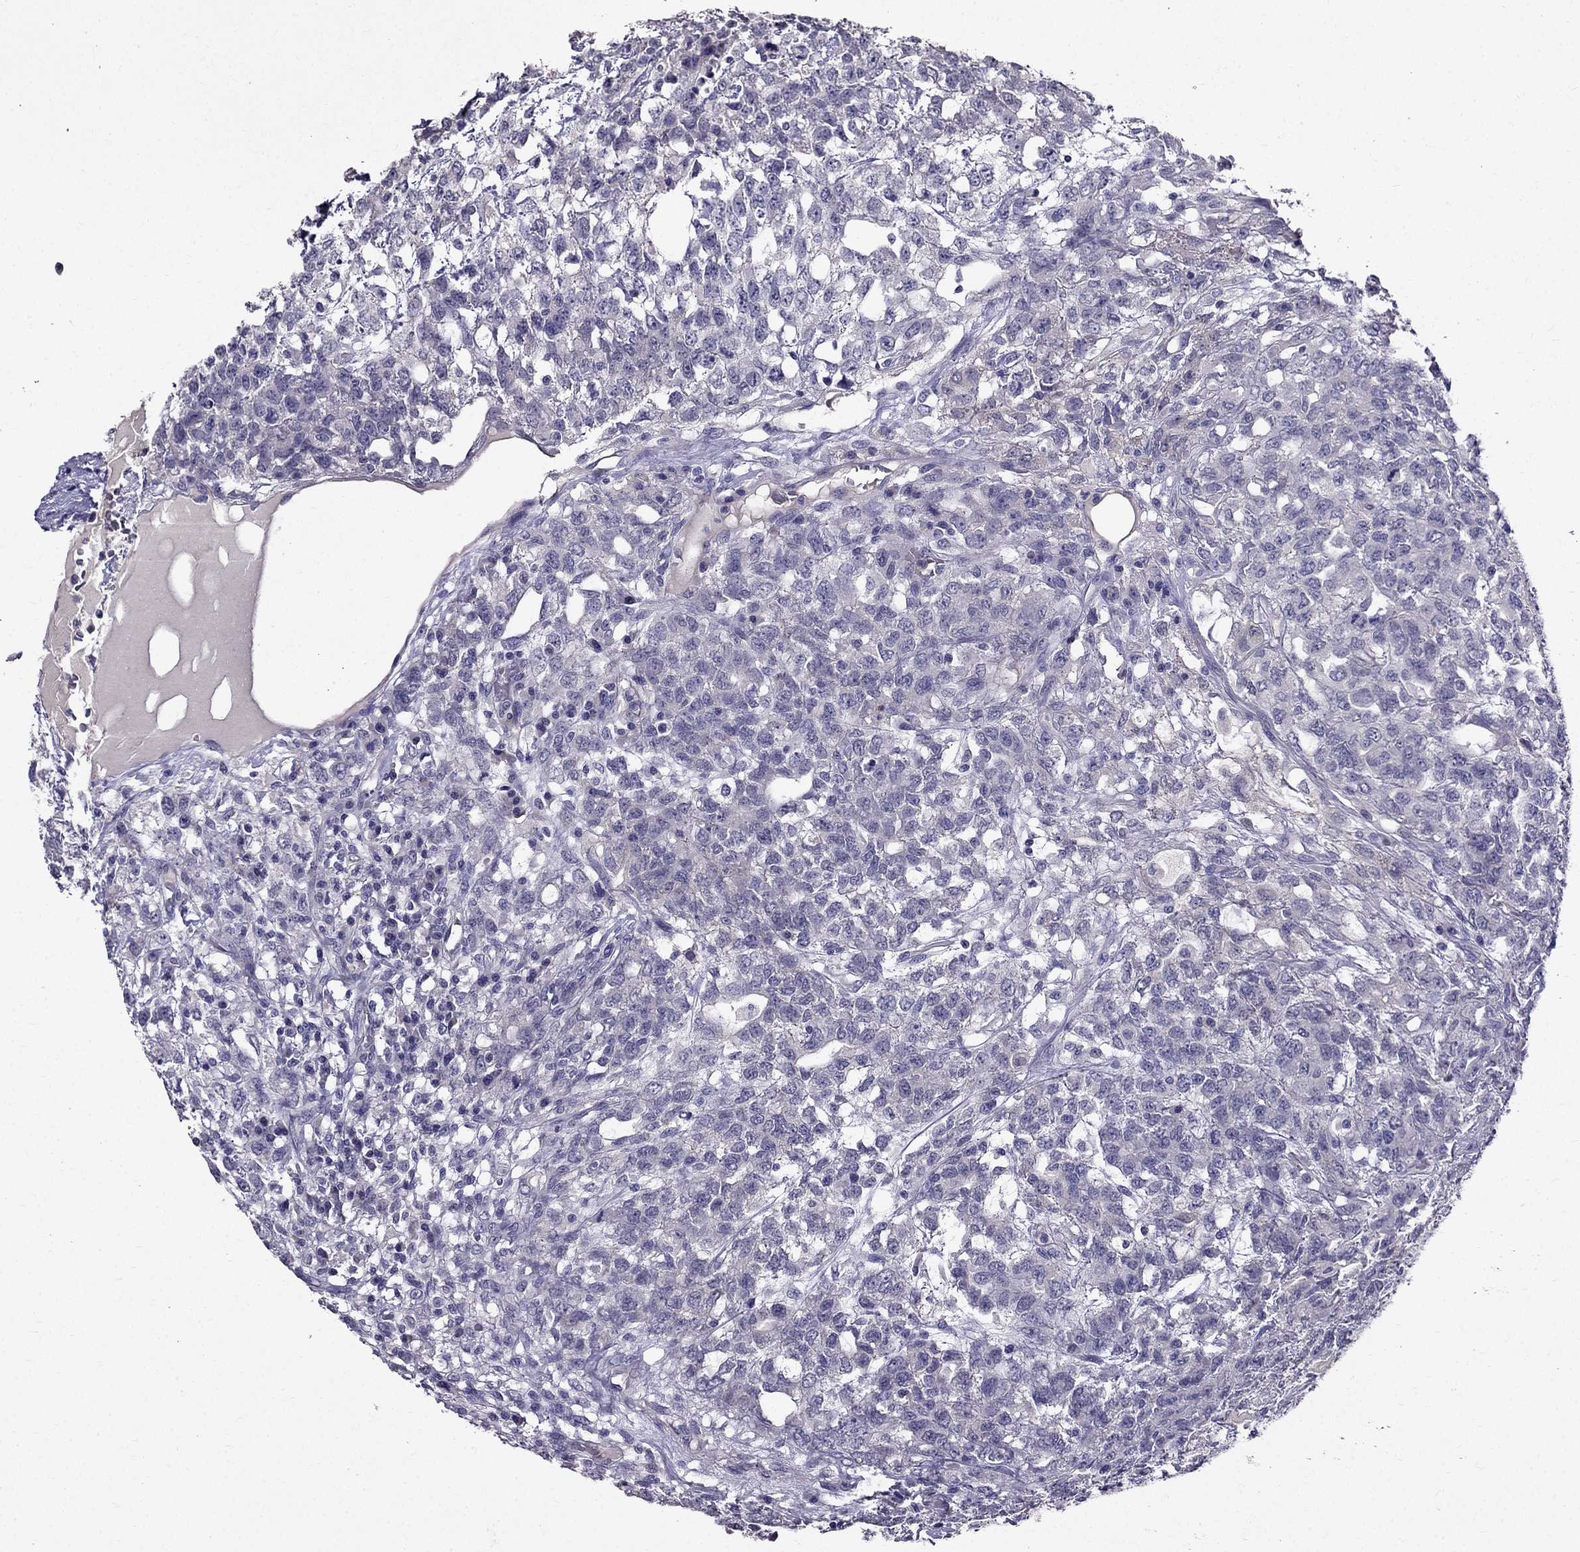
{"staining": {"intensity": "negative", "quantity": "none", "location": "none"}, "tissue": "testis cancer", "cell_type": "Tumor cells", "image_type": "cancer", "snomed": [{"axis": "morphology", "description": "Seminoma, NOS"}, {"axis": "topography", "description": "Testis"}], "caption": "Tumor cells are negative for protein expression in human testis cancer (seminoma). The staining is performed using DAB (3,3'-diaminobenzidine) brown chromogen with nuclei counter-stained in using hematoxylin.", "gene": "DUSP15", "patient": {"sex": "male", "age": 52}}